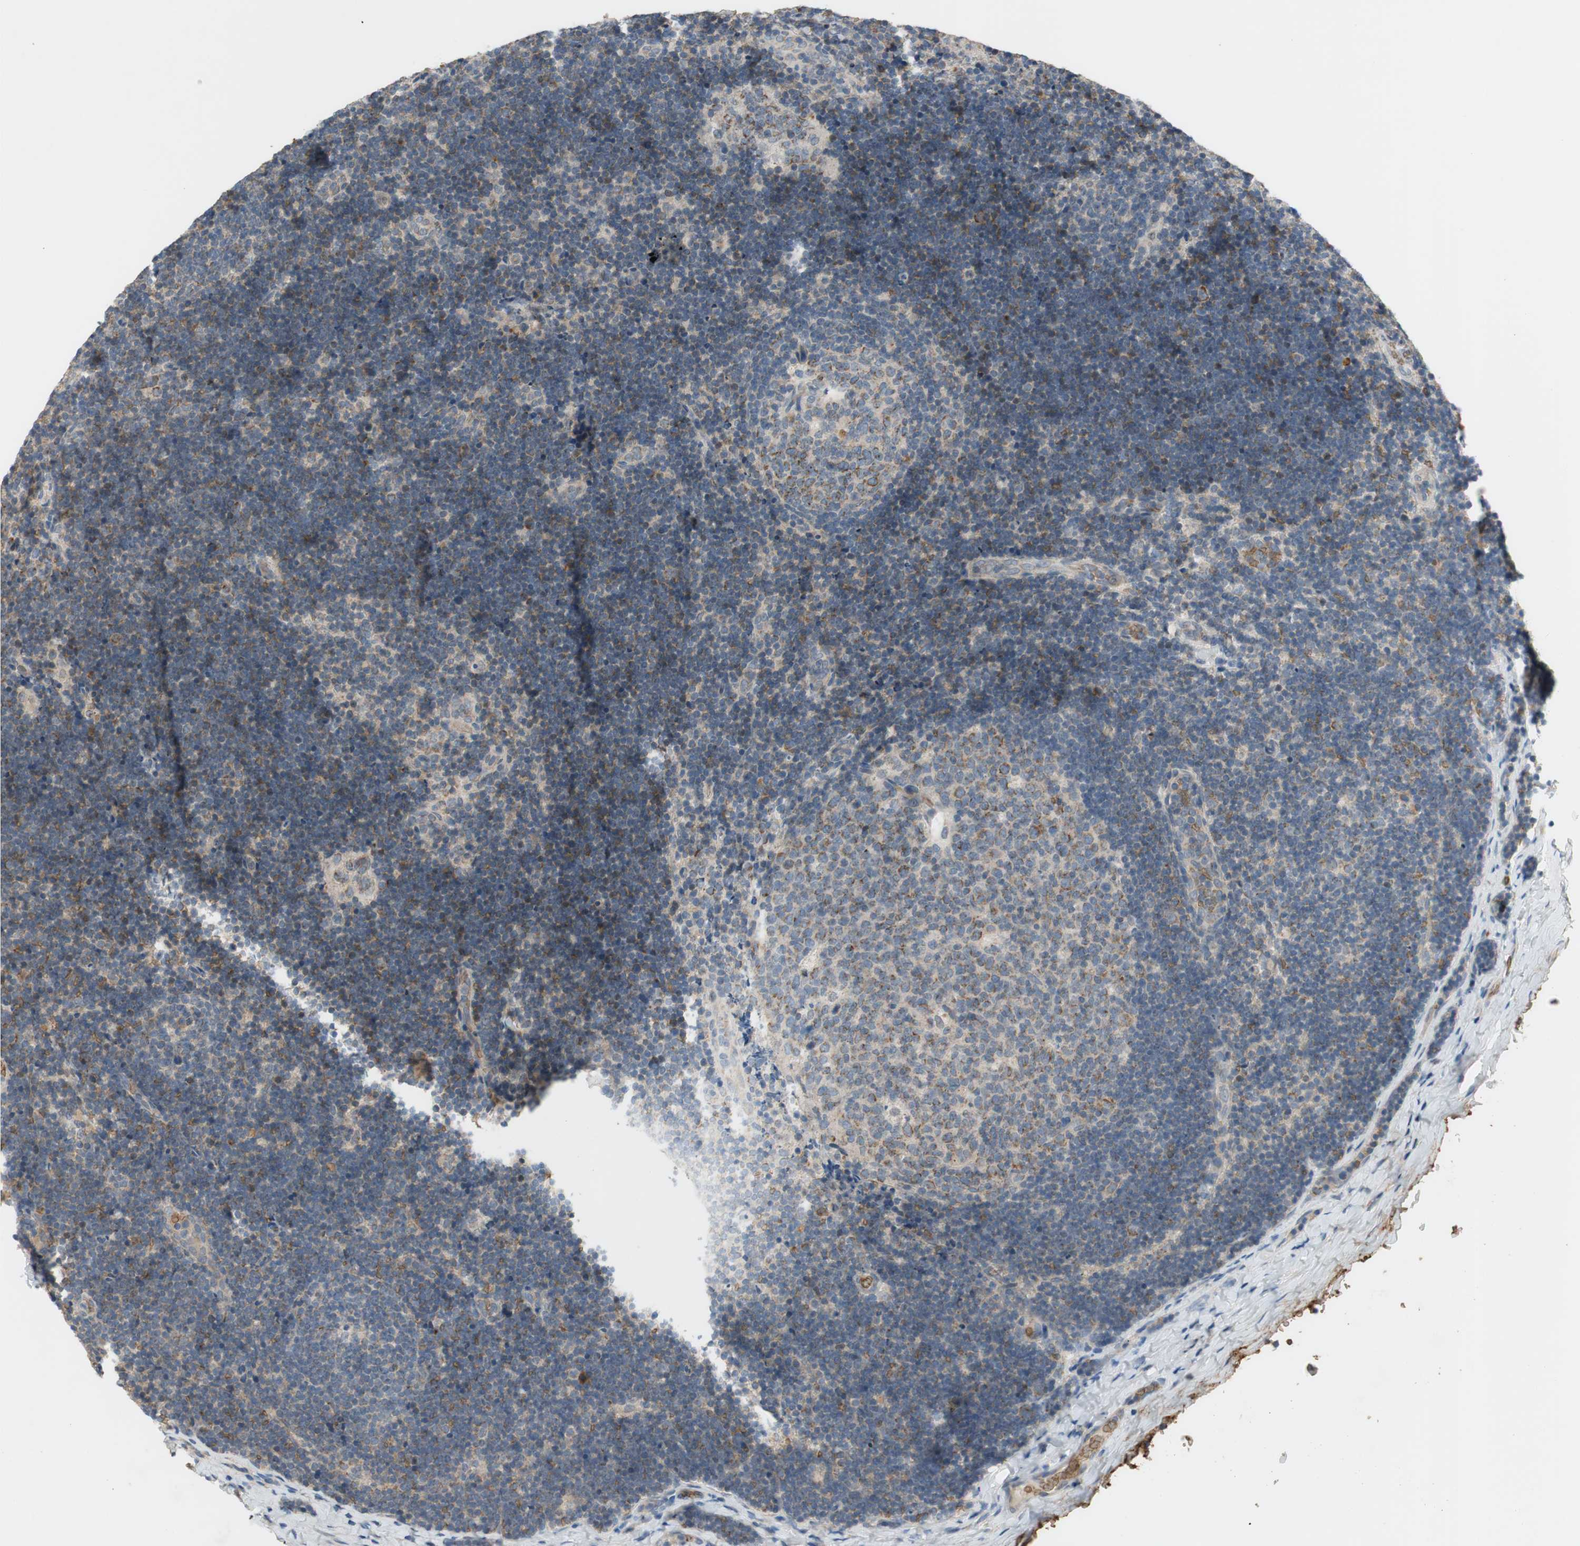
{"staining": {"intensity": "moderate", "quantity": "25%-75%", "location": "cytoplasmic/membranous"}, "tissue": "lymph node", "cell_type": "Germinal center cells", "image_type": "normal", "snomed": [{"axis": "morphology", "description": "Normal tissue, NOS"}, {"axis": "topography", "description": "Lymph node"}], "caption": "Immunohistochemical staining of unremarkable human lymph node displays 25%-75% levels of moderate cytoplasmic/membranous protein expression in about 25%-75% of germinal center cells.", "gene": "GYPC", "patient": {"sex": "female", "age": 14}}